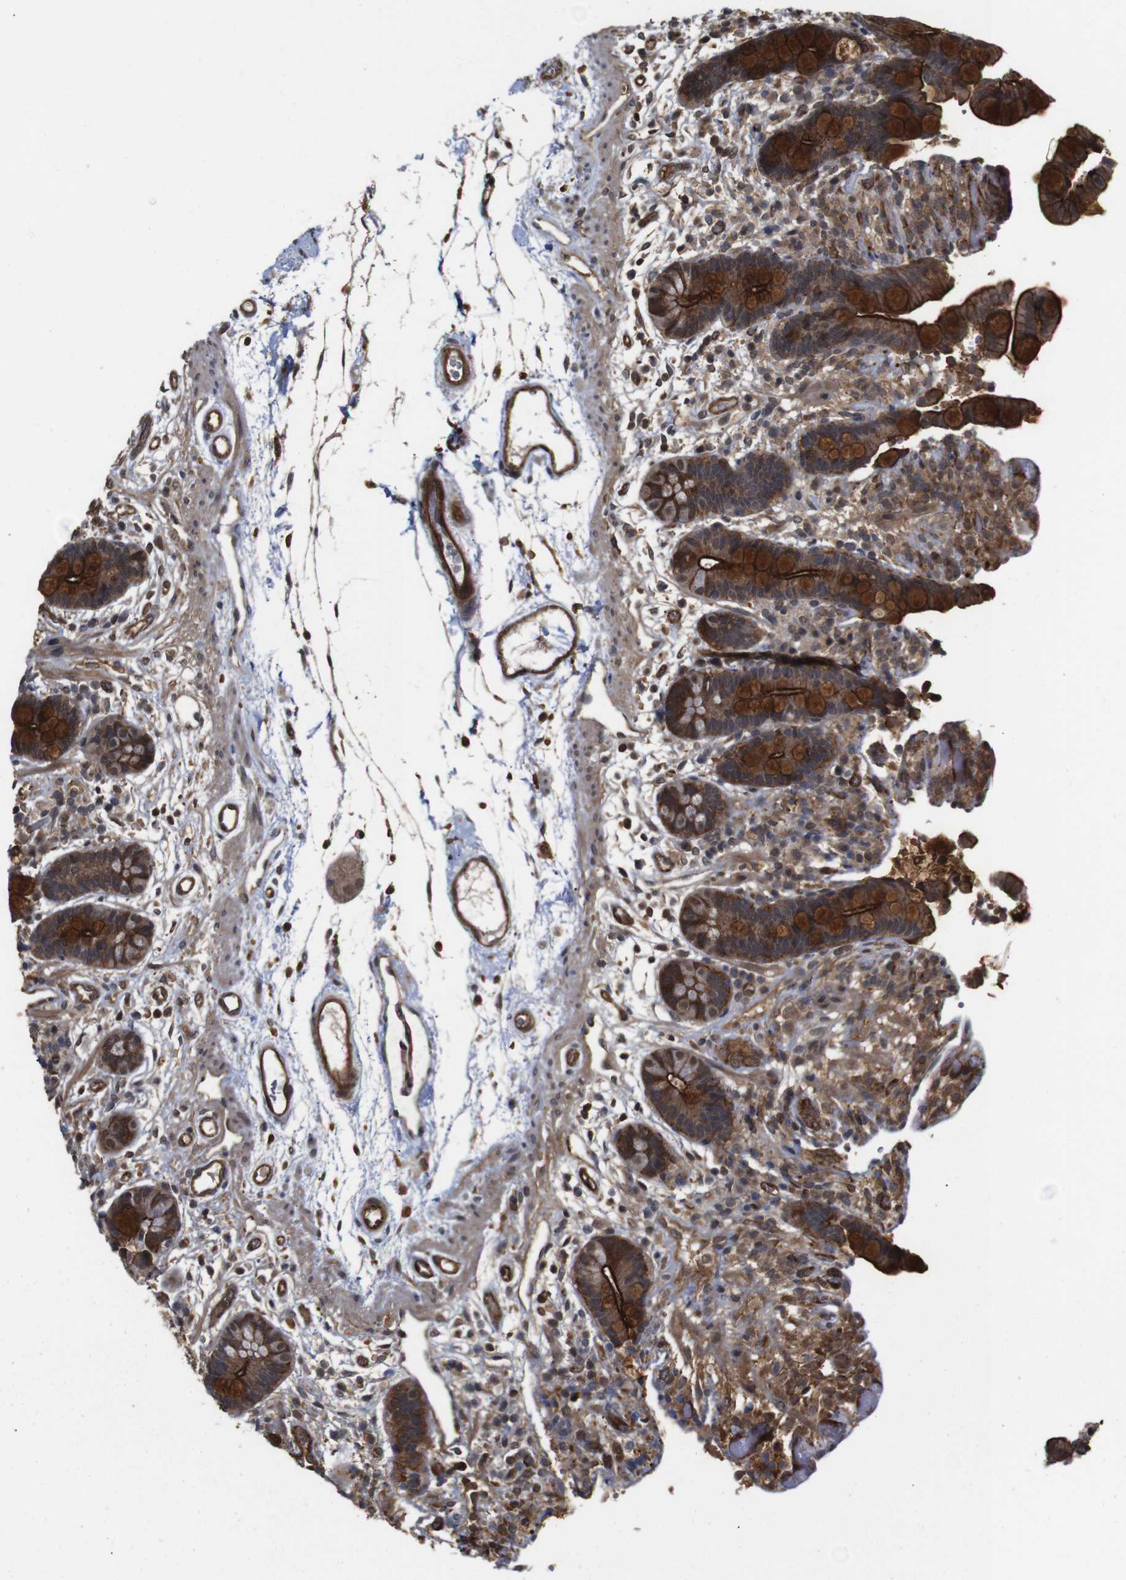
{"staining": {"intensity": "strong", "quantity": ">75%", "location": "cytoplasmic/membranous"}, "tissue": "colon", "cell_type": "Endothelial cells", "image_type": "normal", "snomed": [{"axis": "morphology", "description": "Normal tissue, NOS"}, {"axis": "topography", "description": "Colon"}], "caption": "Immunohistochemistry (IHC) of unremarkable colon shows high levels of strong cytoplasmic/membranous staining in about >75% of endothelial cells.", "gene": "NANOS1", "patient": {"sex": "male", "age": 73}}